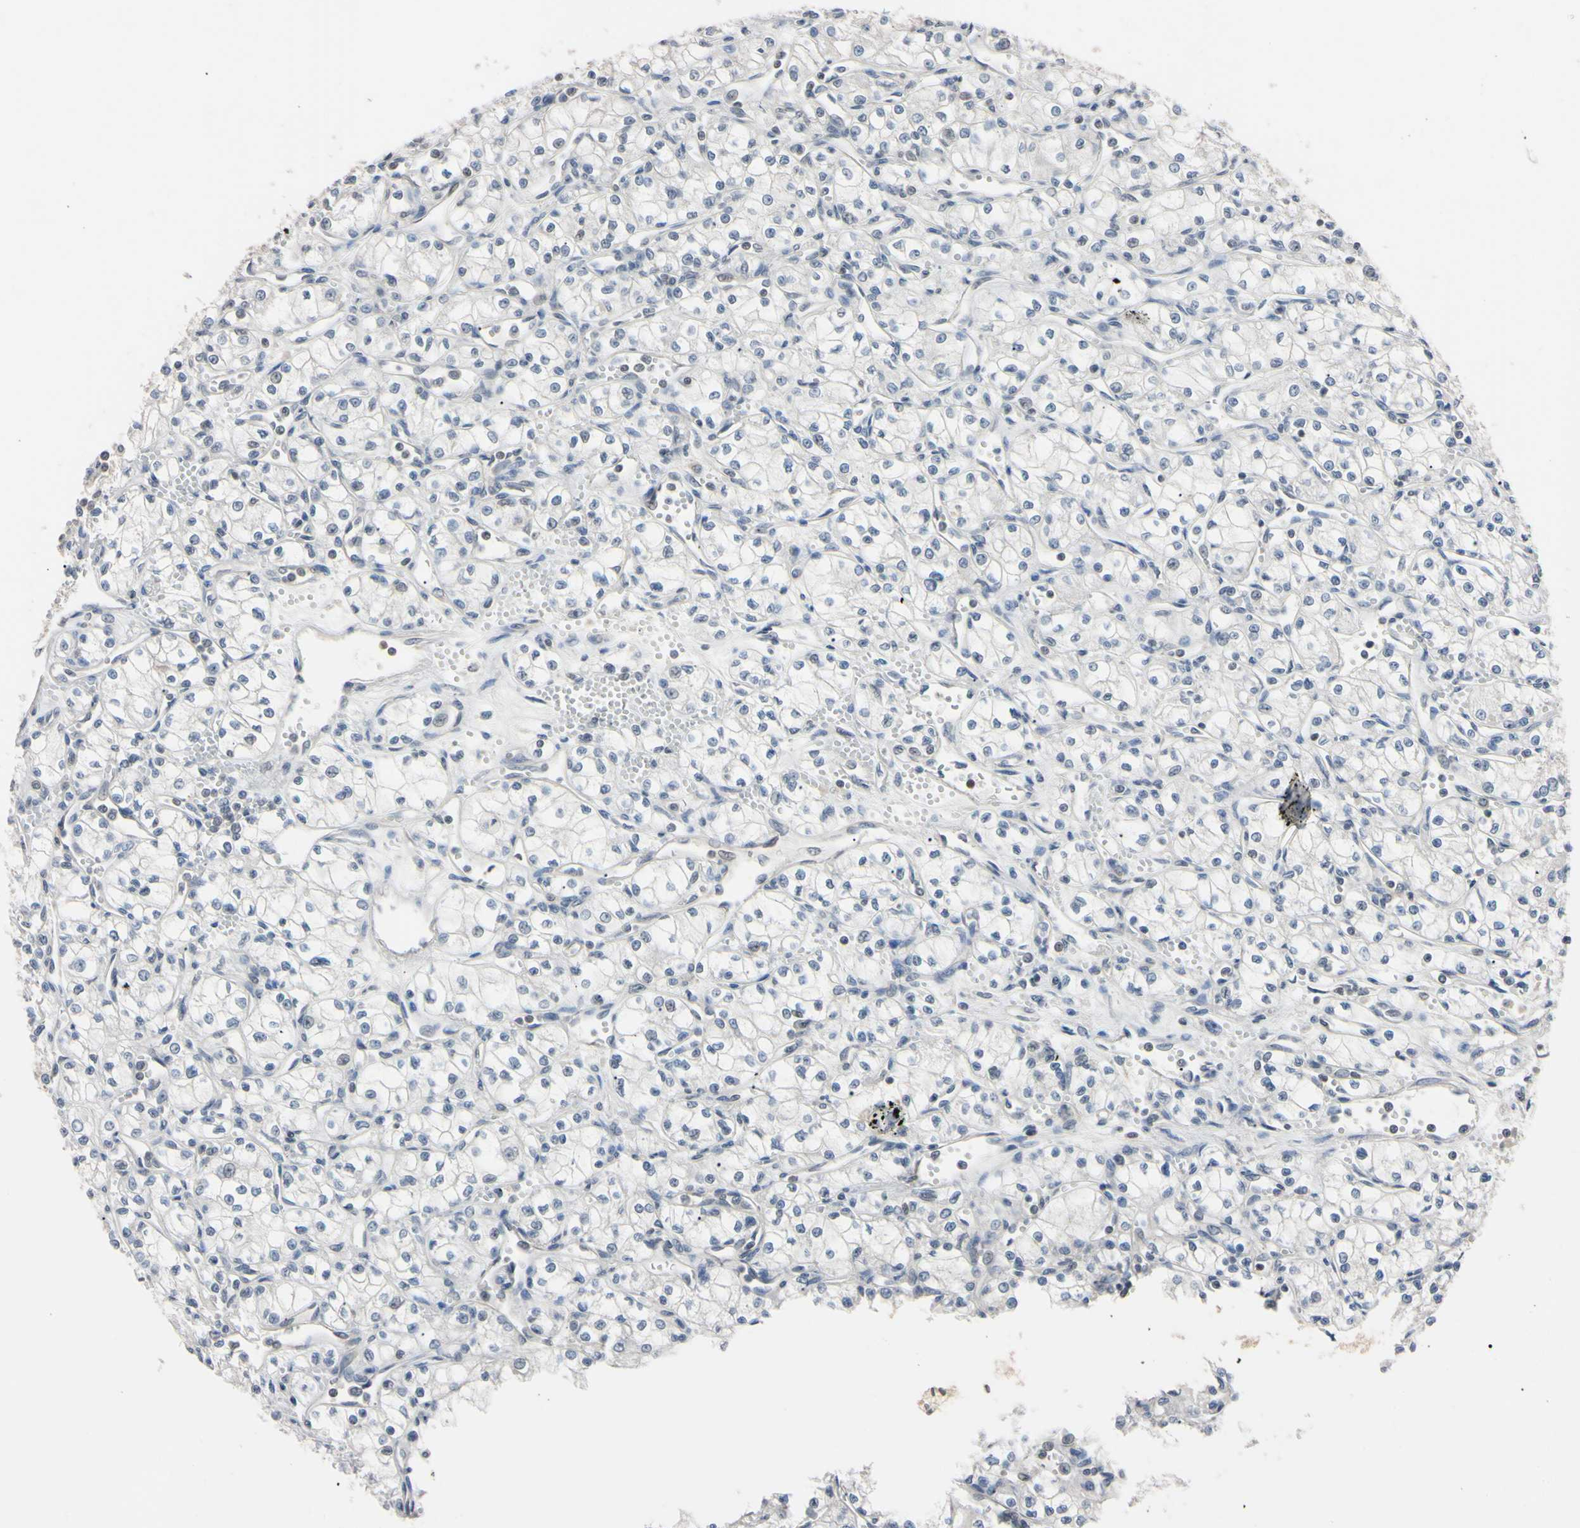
{"staining": {"intensity": "negative", "quantity": "none", "location": "none"}, "tissue": "renal cancer", "cell_type": "Tumor cells", "image_type": "cancer", "snomed": [{"axis": "morphology", "description": "Normal tissue, NOS"}, {"axis": "morphology", "description": "Adenocarcinoma, NOS"}, {"axis": "topography", "description": "Kidney"}], "caption": "Tumor cells show no significant protein staining in renal cancer.", "gene": "UBE2I", "patient": {"sex": "male", "age": 59}}